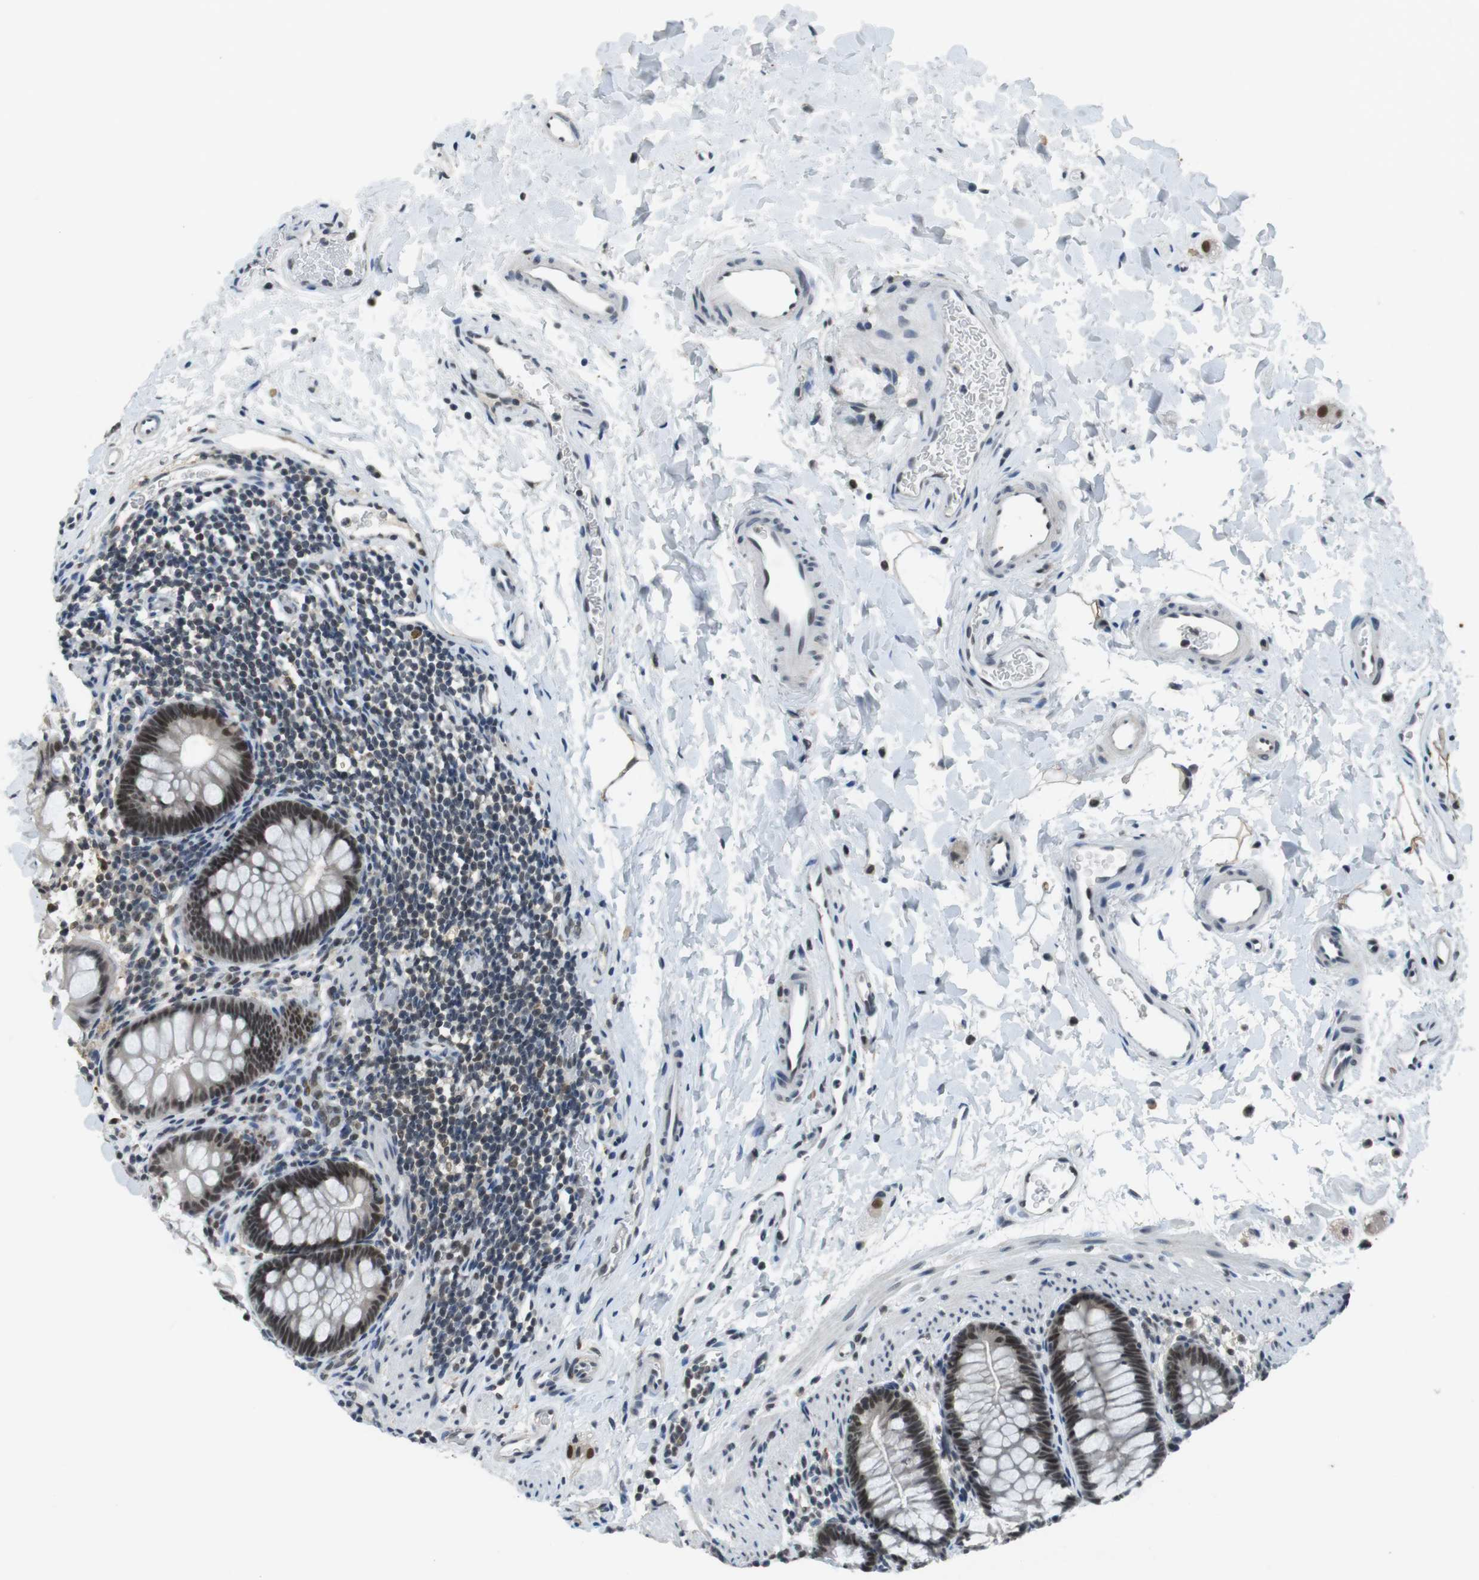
{"staining": {"intensity": "moderate", "quantity": ">75%", "location": "nuclear"}, "tissue": "rectum", "cell_type": "Glandular cells", "image_type": "normal", "snomed": [{"axis": "morphology", "description": "Normal tissue, NOS"}, {"axis": "topography", "description": "Rectum"}], "caption": "Moderate nuclear expression for a protein is present in approximately >75% of glandular cells of benign rectum using immunohistochemistry.", "gene": "USP7", "patient": {"sex": "female", "age": 24}}